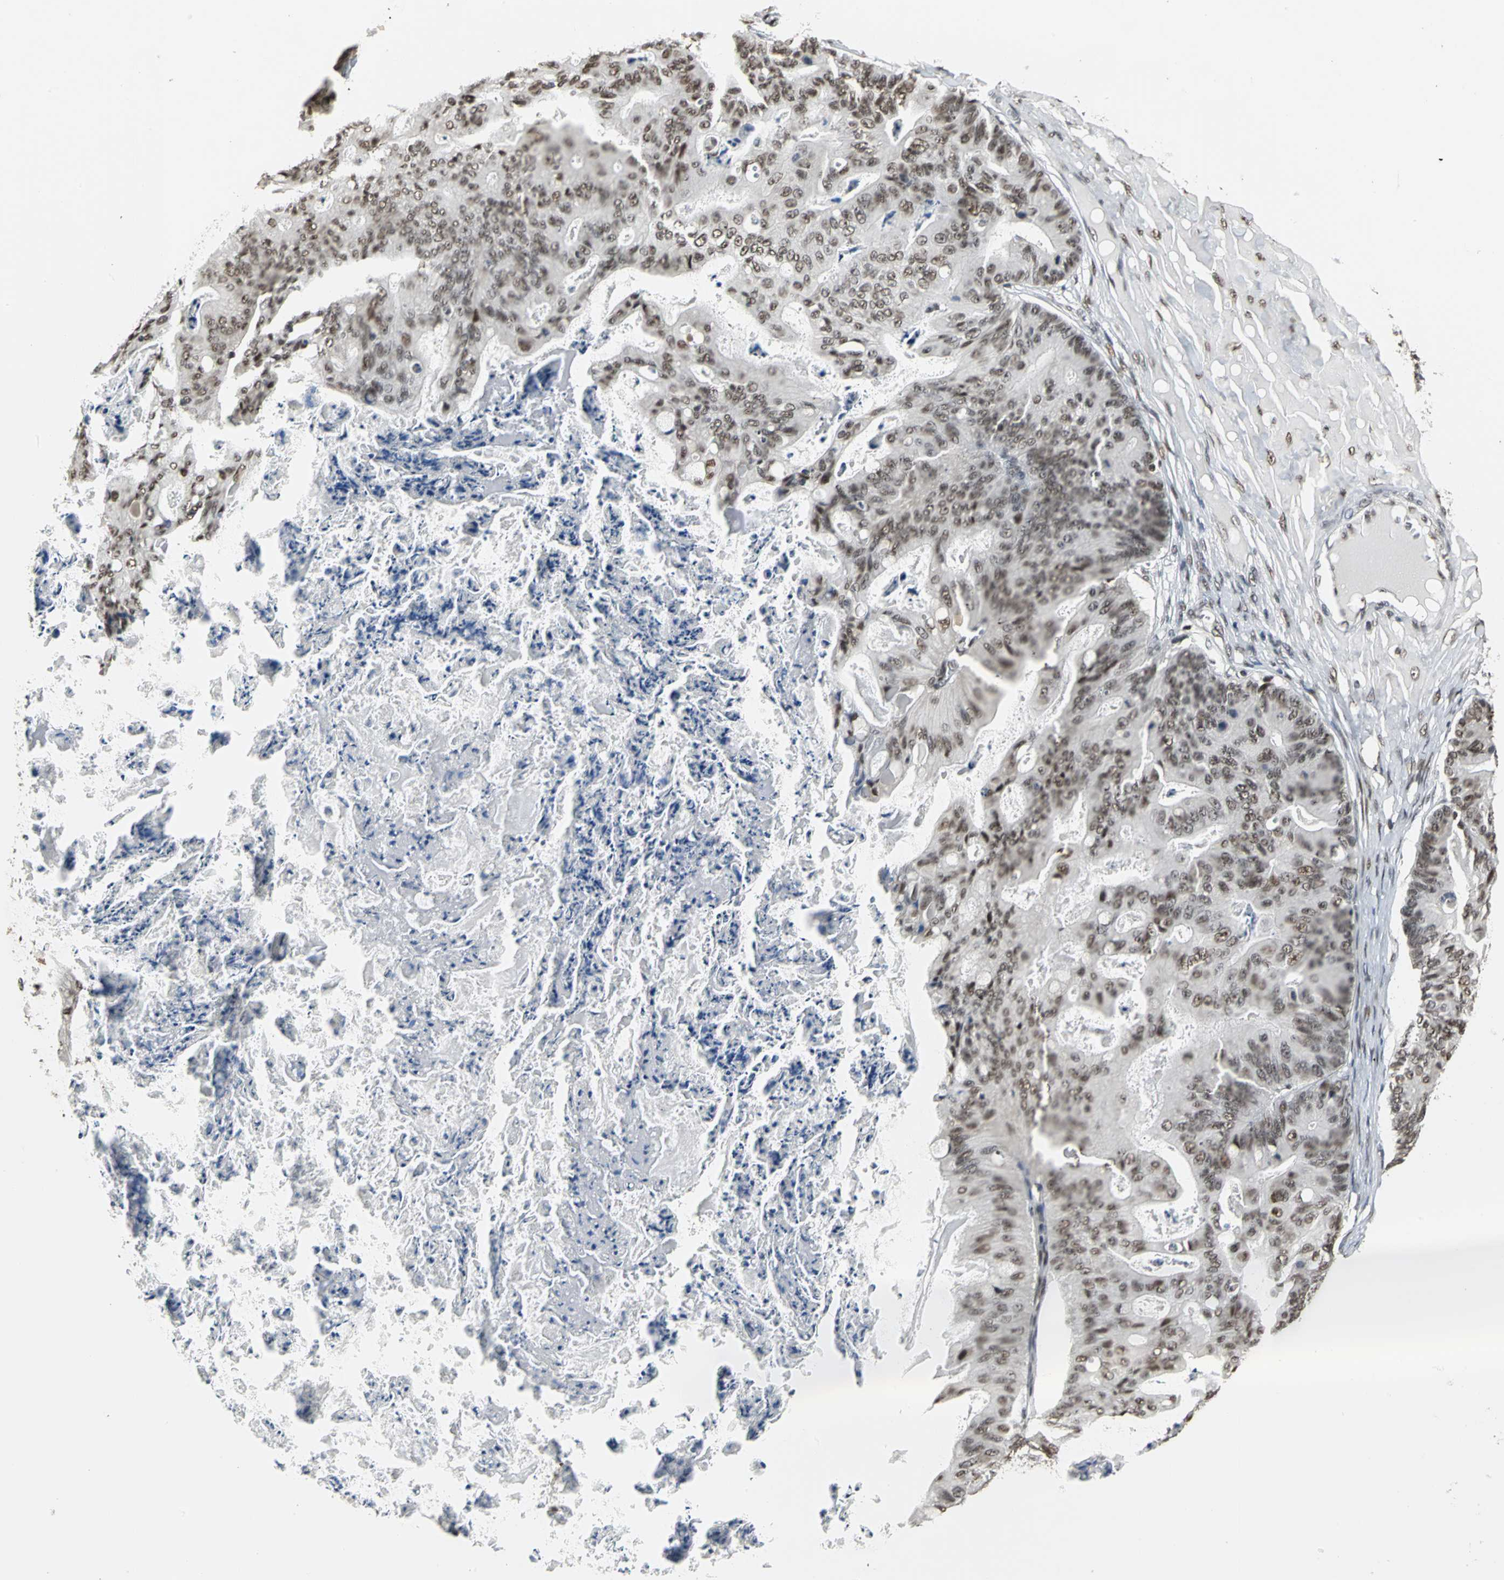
{"staining": {"intensity": "strong", "quantity": ">75%", "location": "nuclear"}, "tissue": "ovarian cancer", "cell_type": "Tumor cells", "image_type": "cancer", "snomed": [{"axis": "morphology", "description": "Cystadenocarcinoma, mucinous, NOS"}, {"axis": "topography", "description": "Ovary"}], "caption": "DAB immunohistochemical staining of mucinous cystadenocarcinoma (ovarian) displays strong nuclear protein expression in about >75% of tumor cells. (DAB IHC, brown staining for protein, blue staining for nuclei).", "gene": "CCDC88C", "patient": {"sex": "female", "age": 36}}